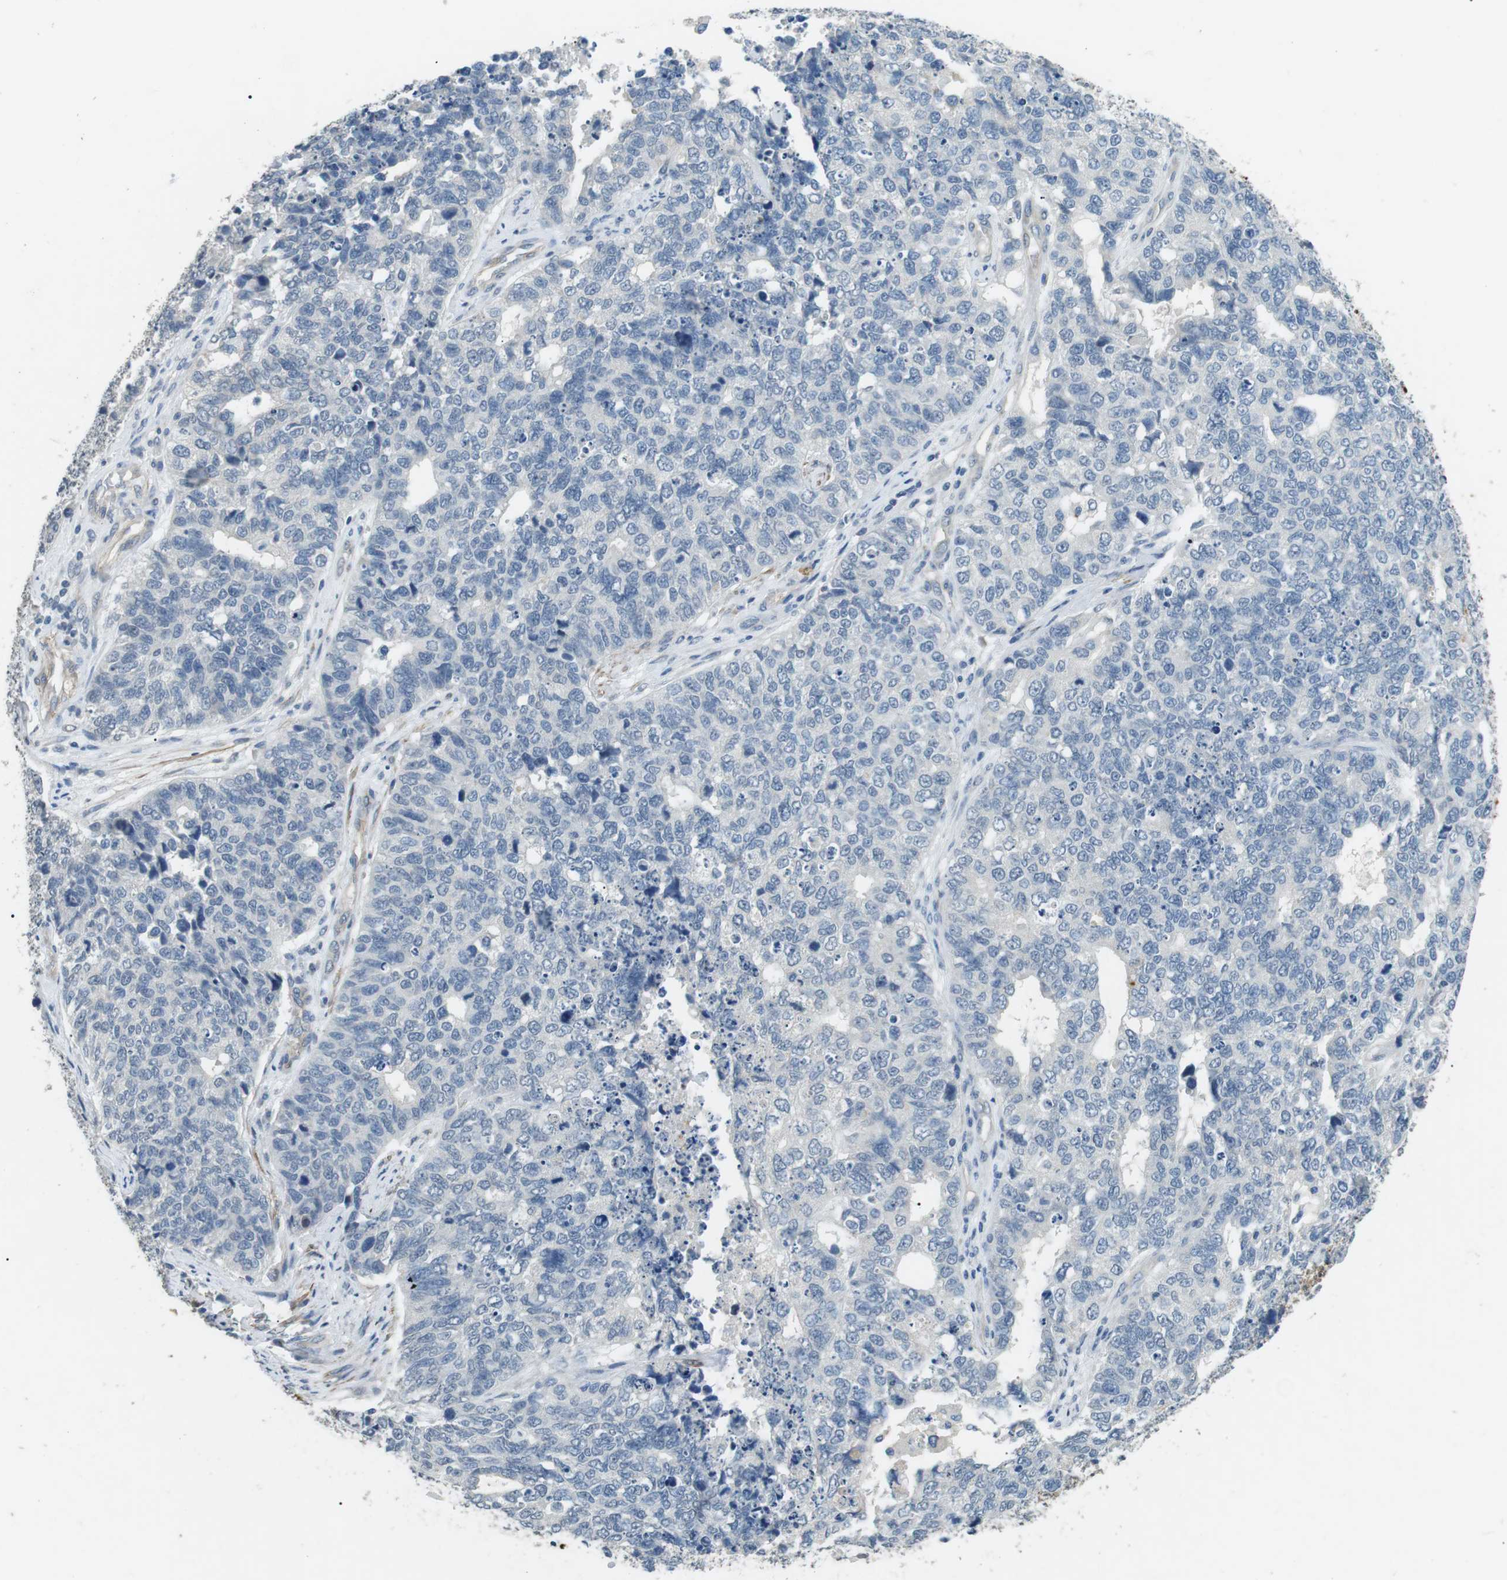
{"staining": {"intensity": "negative", "quantity": "none", "location": "none"}, "tissue": "cervical cancer", "cell_type": "Tumor cells", "image_type": "cancer", "snomed": [{"axis": "morphology", "description": "Squamous cell carcinoma, NOS"}, {"axis": "topography", "description": "Cervix"}], "caption": "The micrograph displays no significant expression in tumor cells of squamous cell carcinoma (cervical).", "gene": "GZMM", "patient": {"sex": "female", "age": 63}}